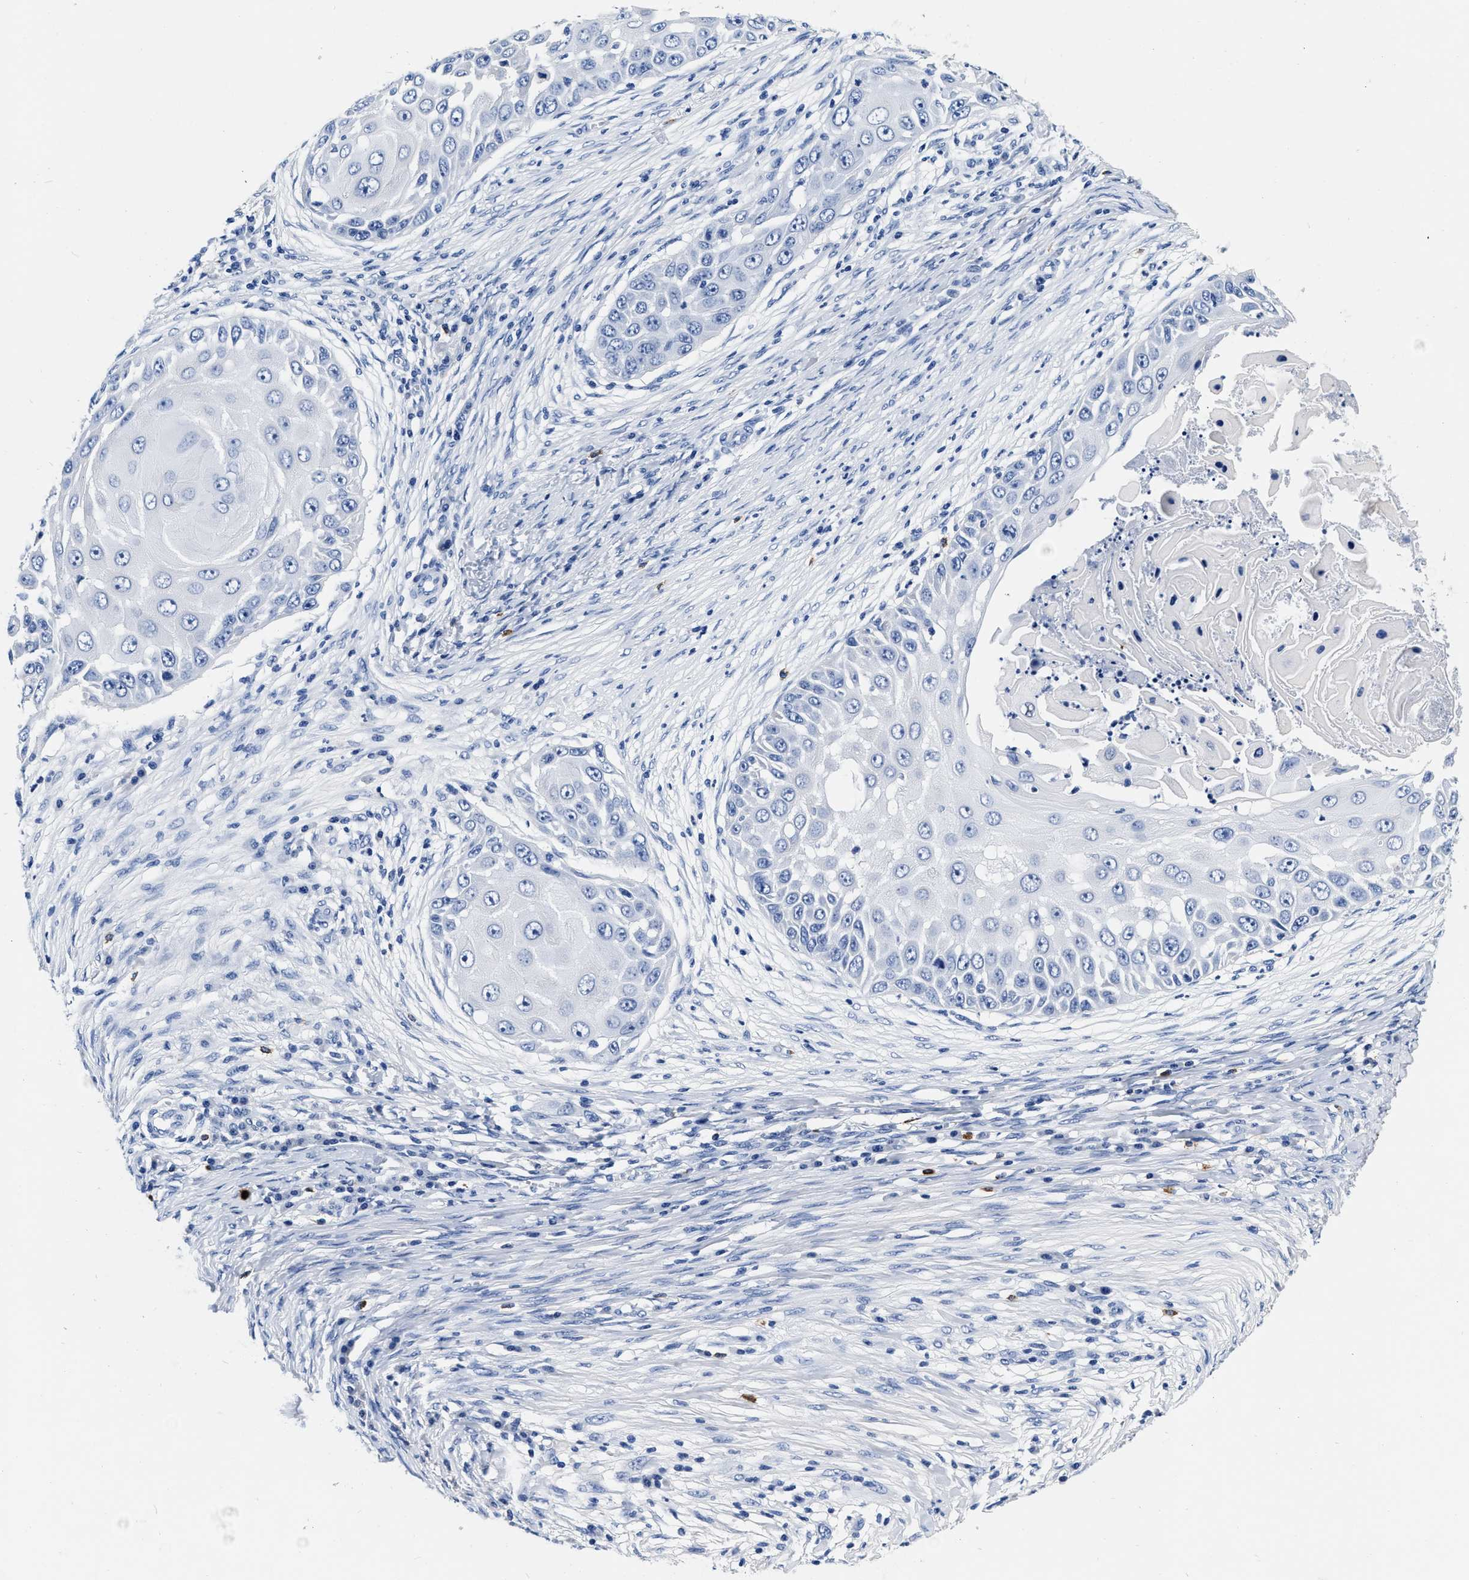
{"staining": {"intensity": "negative", "quantity": "none", "location": "none"}, "tissue": "skin cancer", "cell_type": "Tumor cells", "image_type": "cancer", "snomed": [{"axis": "morphology", "description": "Squamous cell carcinoma, NOS"}, {"axis": "topography", "description": "Skin"}], "caption": "Tumor cells are negative for brown protein staining in skin cancer.", "gene": "CER1", "patient": {"sex": "female", "age": 44}}